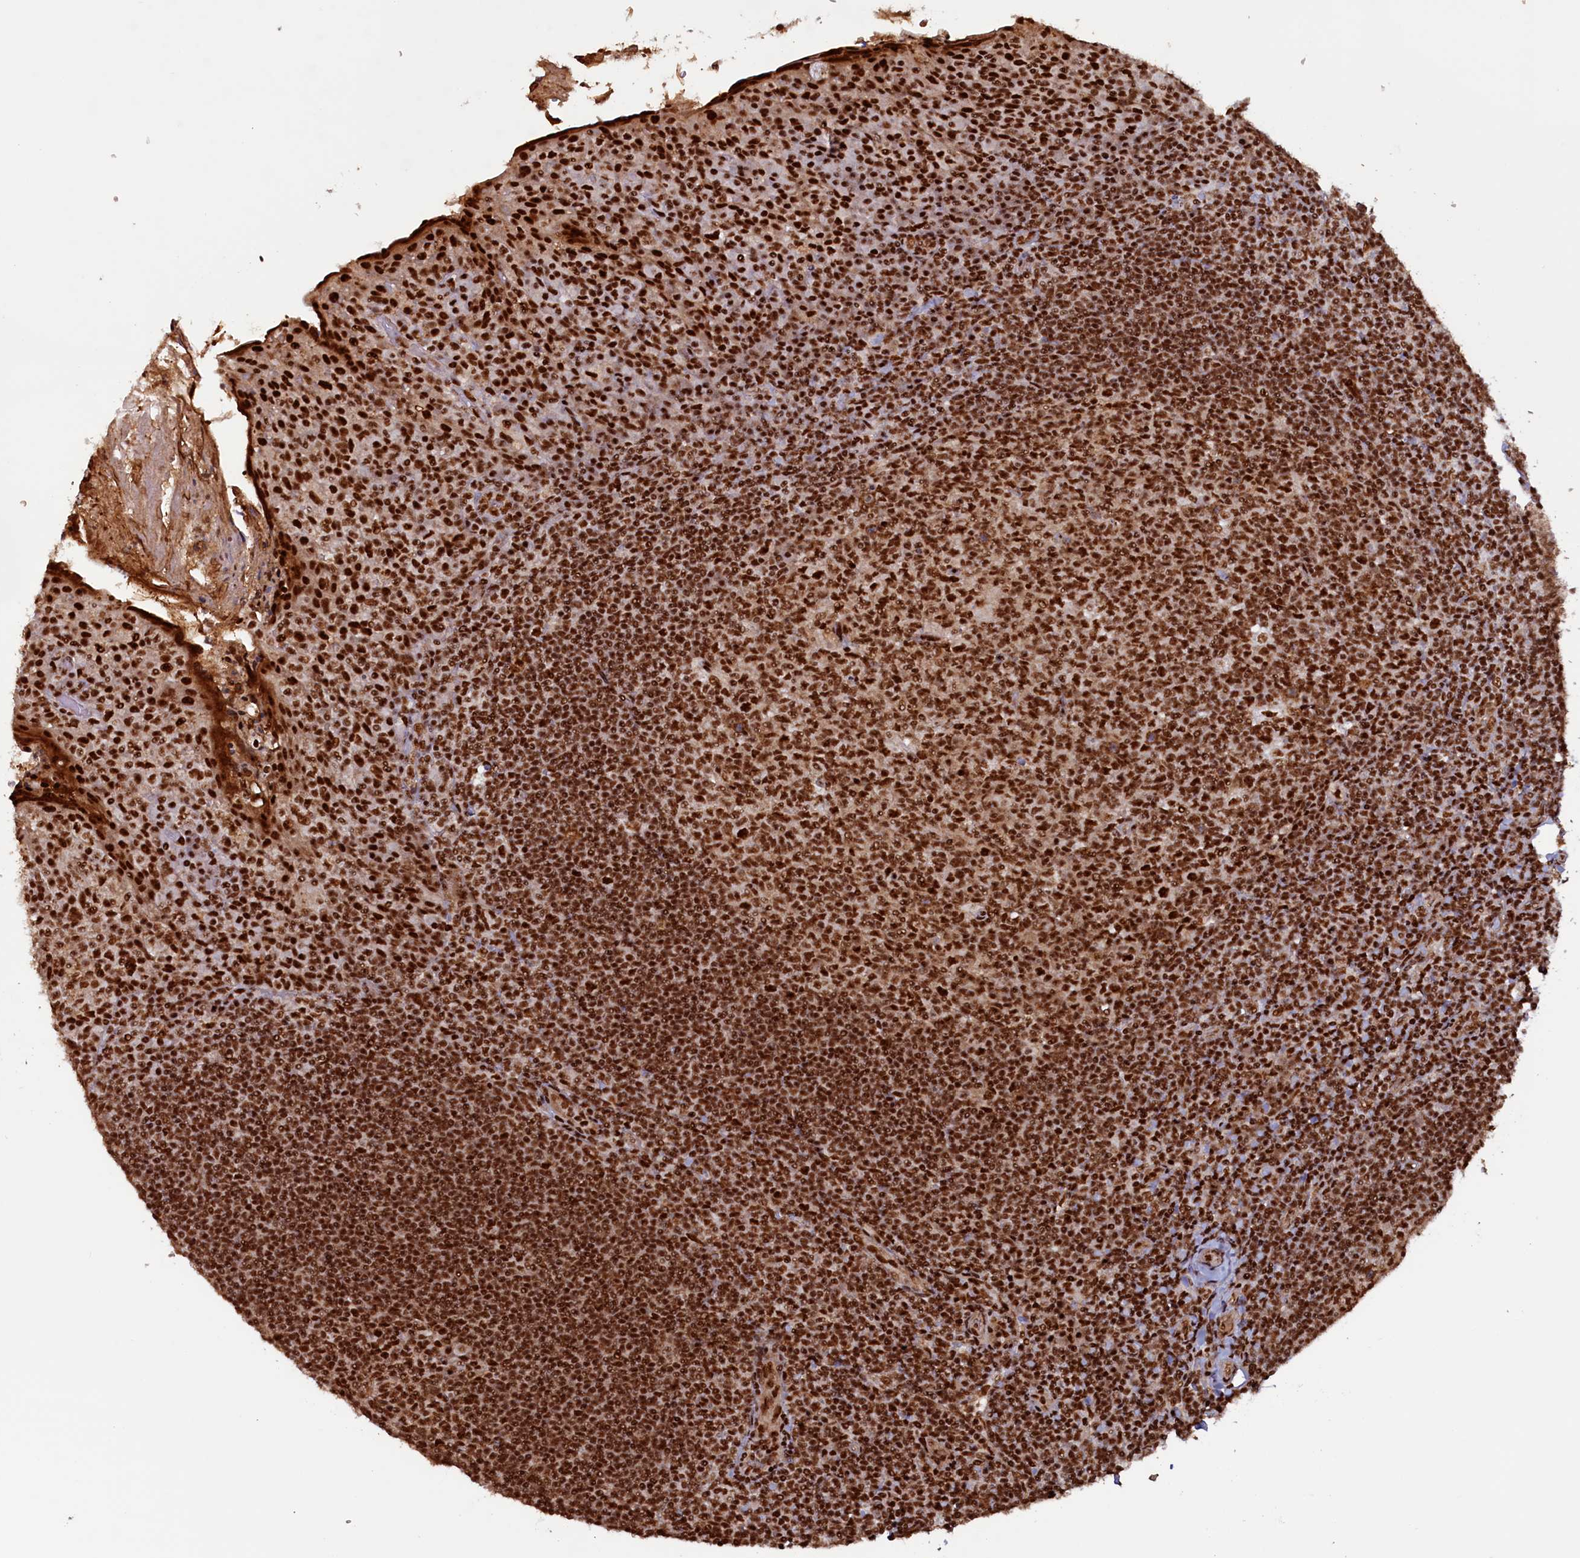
{"staining": {"intensity": "strong", "quantity": ">75%", "location": "nuclear"}, "tissue": "tonsil", "cell_type": "Germinal center cells", "image_type": "normal", "snomed": [{"axis": "morphology", "description": "Normal tissue, NOS"}, {"axis": "topography", "description": "Tonsil"}], "caption": "Immunohistochemical staining of unremarkable human tonsil reveals strong nuclear protein expression in about >75% of germinal center cells. (DAB (3,3'-diaminobenzidine) = brown stain, brightfield microscopy at high magnification).", "gene": "ZC3H18", "patient": {"sex": "female", "age": 10}}